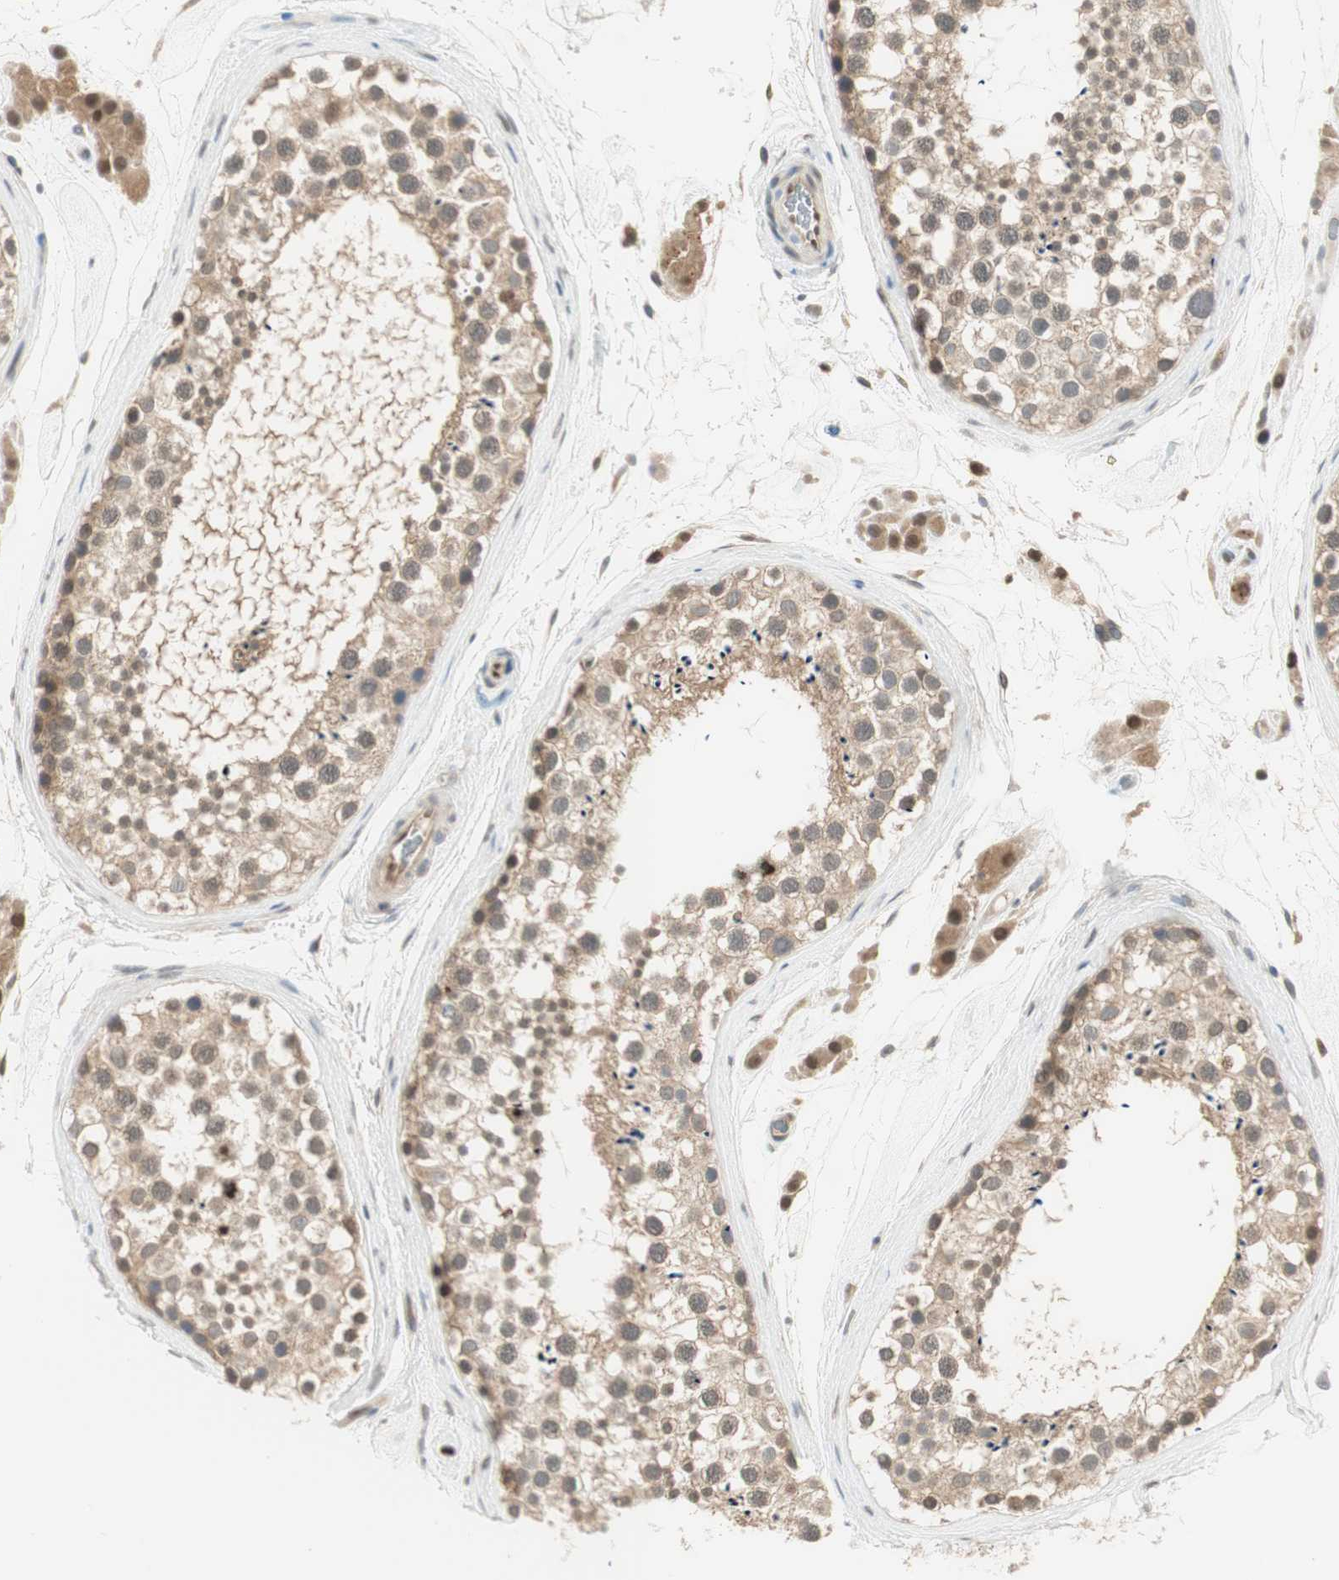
{"staining": {"intensity": "weak", "quantity": "25%-75%", "location": "cytoplasmic/membranous,nuclear"}, "tissue": "testis", "cell_type": "Cells in seminiferous ducts", "image_type": "normal", "snomed": [{"axis": "morphology", "description": "Normal tissue, NOS"}, {"axis": "topography", "description": "Testis"}], "caption": "Cells in seminiferous ducts demonstrate low levels of weak cytoplasmic/membranous,nuclear positivity in about 25%-75% of cells in unremarkable testis. (IHC, brightfield microscopy, high magnification).", "gene": "LTA4H", "patient": {"sex": "male", "age": 46}}